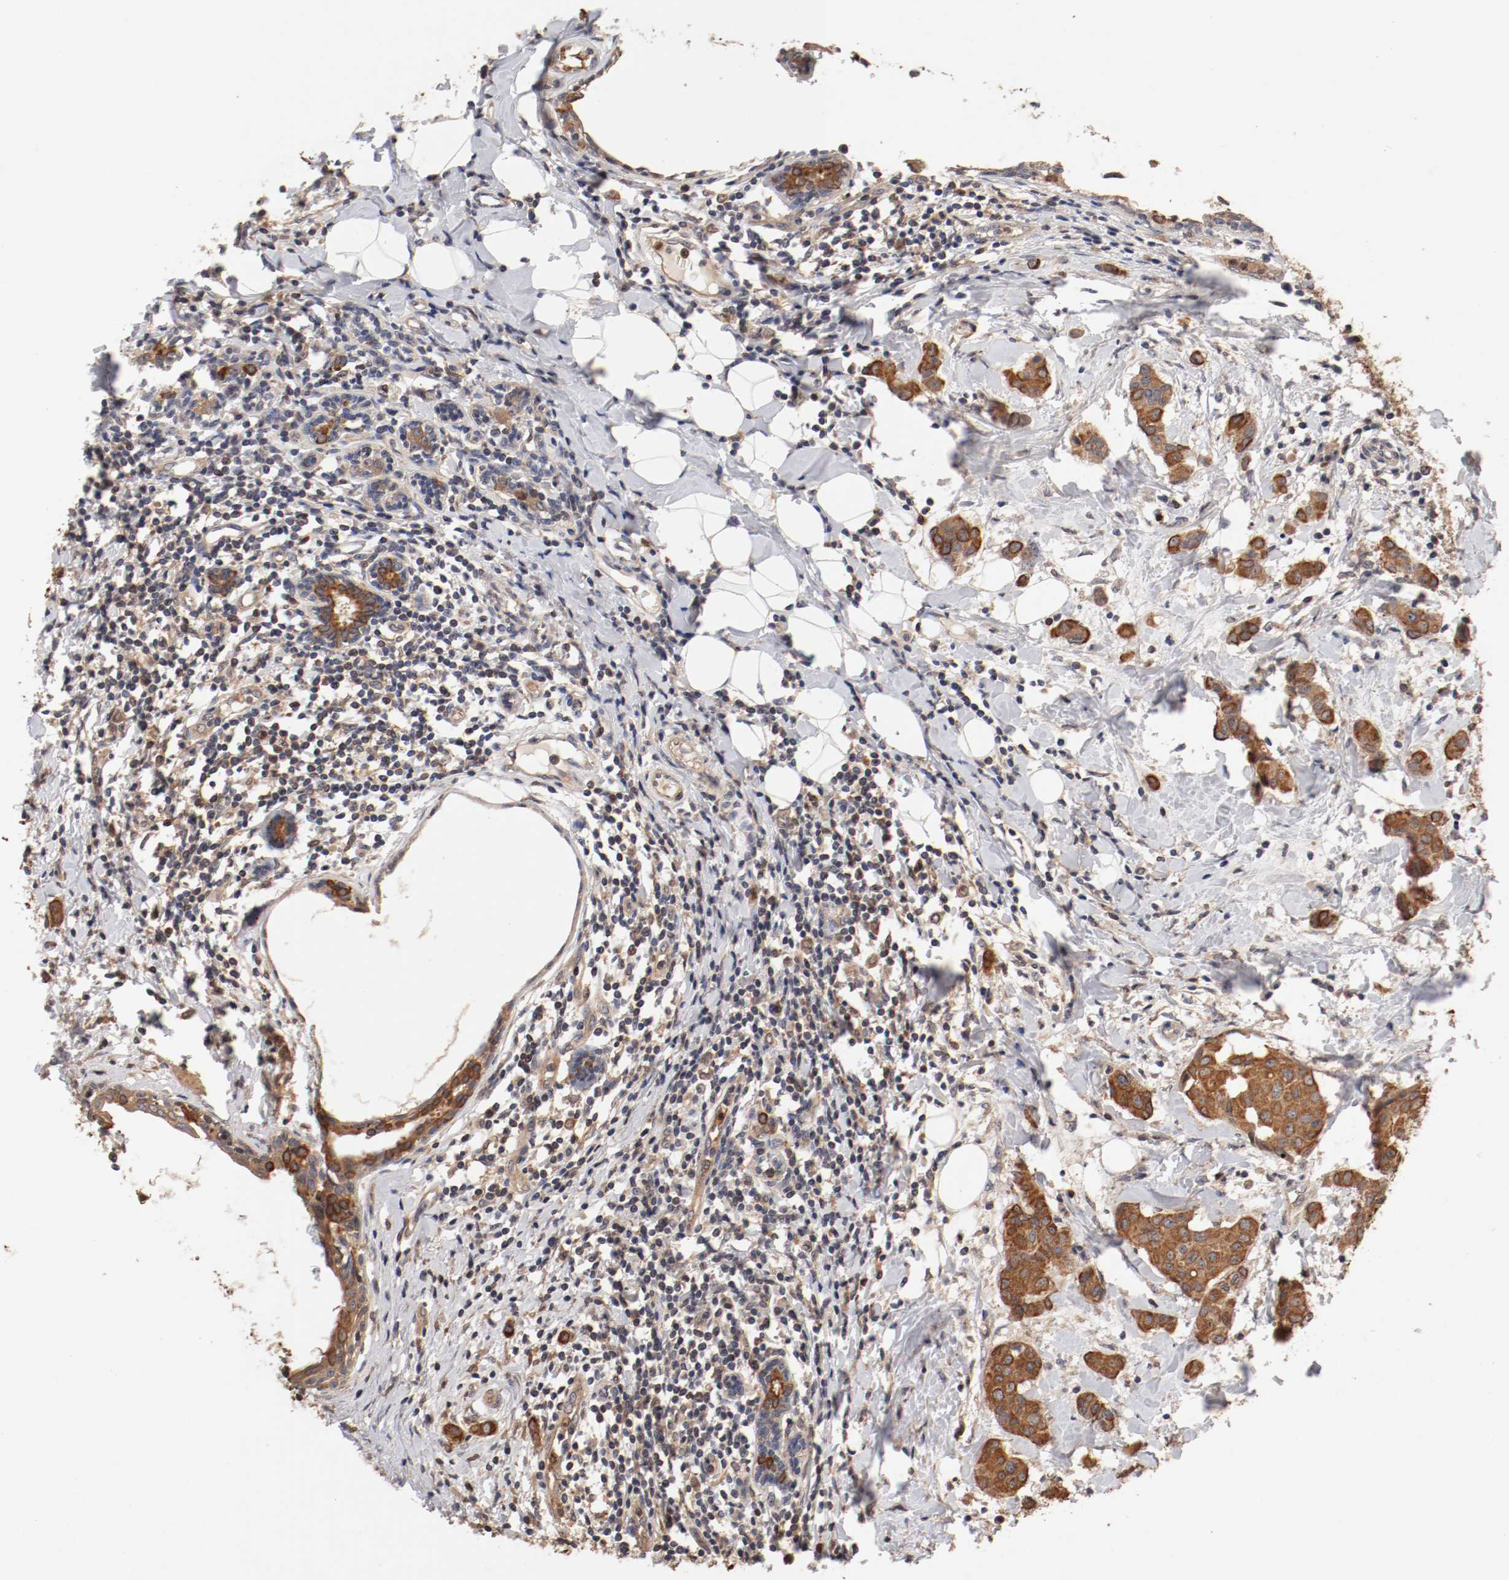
{"staining": {"intensity": "moderate", "quantity": ">75%", "location": "cytoplasmic/membranous"}, "tissue": "breast cancer", "cell_type": "Tumor cells", "image_type": "cancer", "snomed": [{"axis": "morphology", "description": "Duct carcinoma"}, {"axis": "topography", "description": "Breast"}], "caption": "A brown stain labels moderate cytoplasmic/membranous staining of a protein in breast intraductal carcinoma tumor cells.", "gene": "GUF1", "patient": {"sex": "female", "age": 40}}